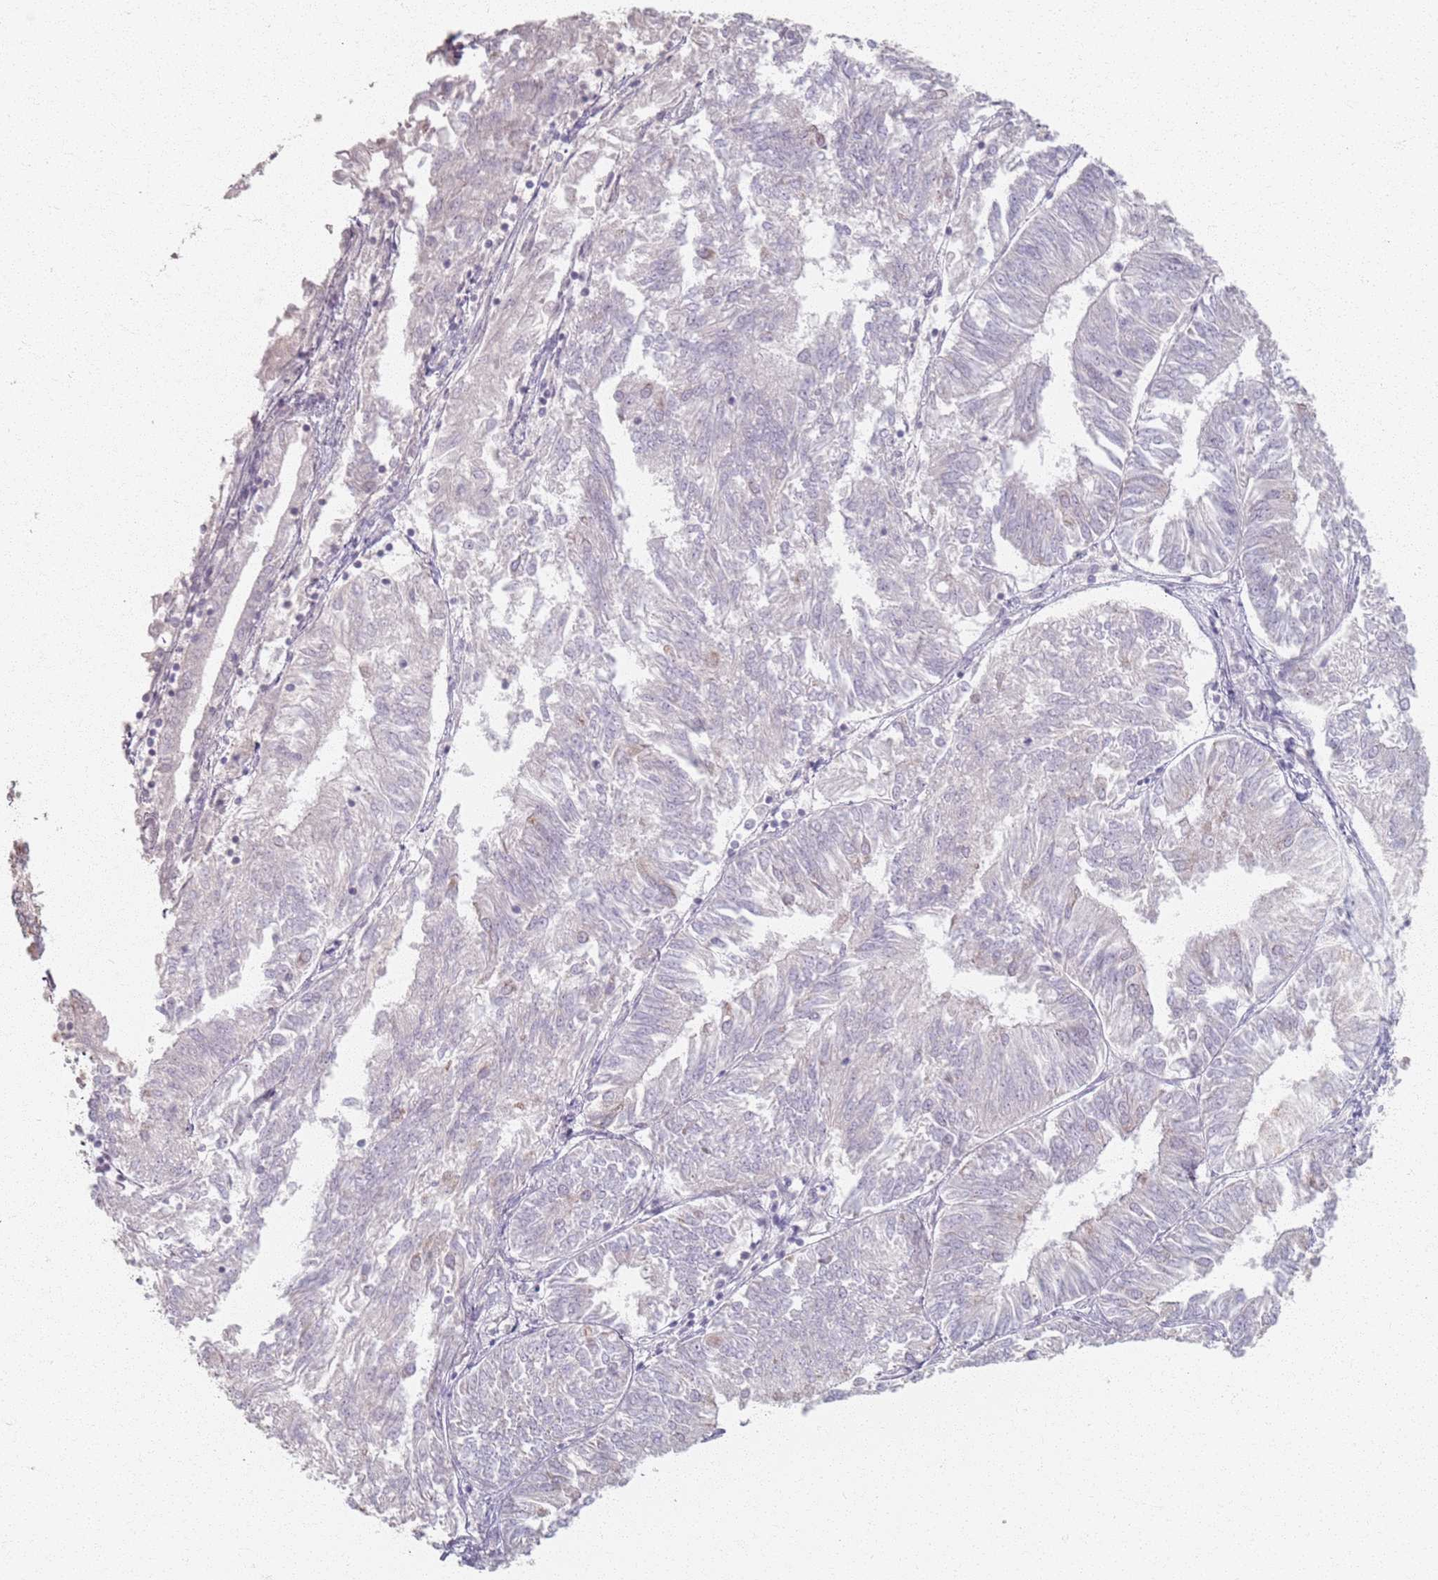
{"staining": {"intensity": "negative", "quantity": "none", "location": "none"}, "tissue": "endometrial cancer", "cell_type": "Tumor cells", "image_type": "cancer", "snomed": [{"axis": "morphology", "description": "Adenocarcinoma, NOS"}, {"axis": "topography", "description": "Endometrium"}], "caption": "Immunohistochemistry image of endometrial cancer (adenocarcinoma) stained for a protein (brown), which exhibits no positivity in tumor cells.", "gene": "PKD2L2", "patient": {"sex": "female", "age": 58}}